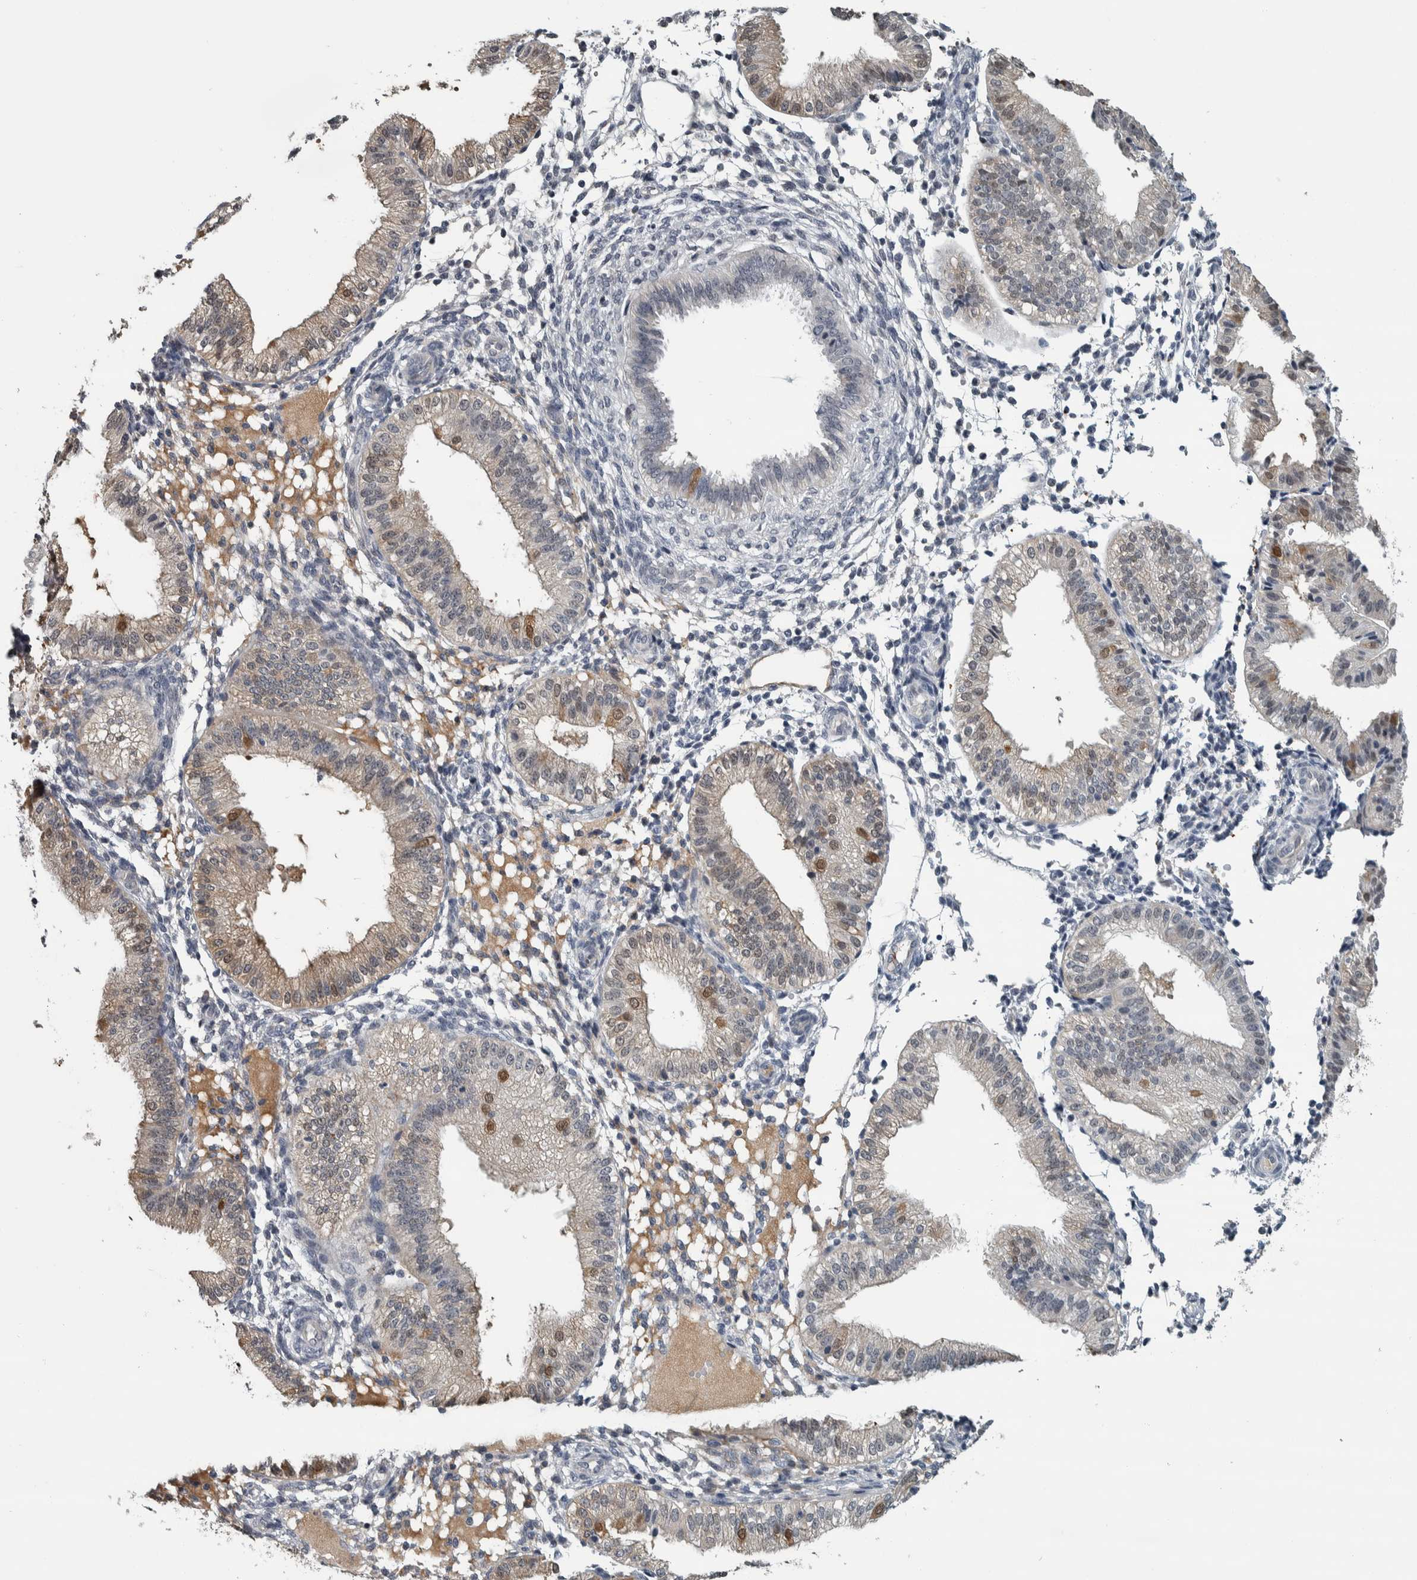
{"staining": {"intensity": "negative", "quantity": "none", "location": "none"}, "tissue": "endometrium", "cell_type": "Cells in endometrial stroma", "image_type": "normal", "snomed": [{"axis": "morphology", "description": "Normal tissue, NOS"}, {"axis": "topography", "description": "Endometrium"}], "caption": "Immunohistochemistry photomicrograph of normal human endometrium stained for a protein (brown), which displays no expression in cells in endometrial stroma.", "gene": "CAVIN4", "patient": {"sex": "female", "age": 39}}